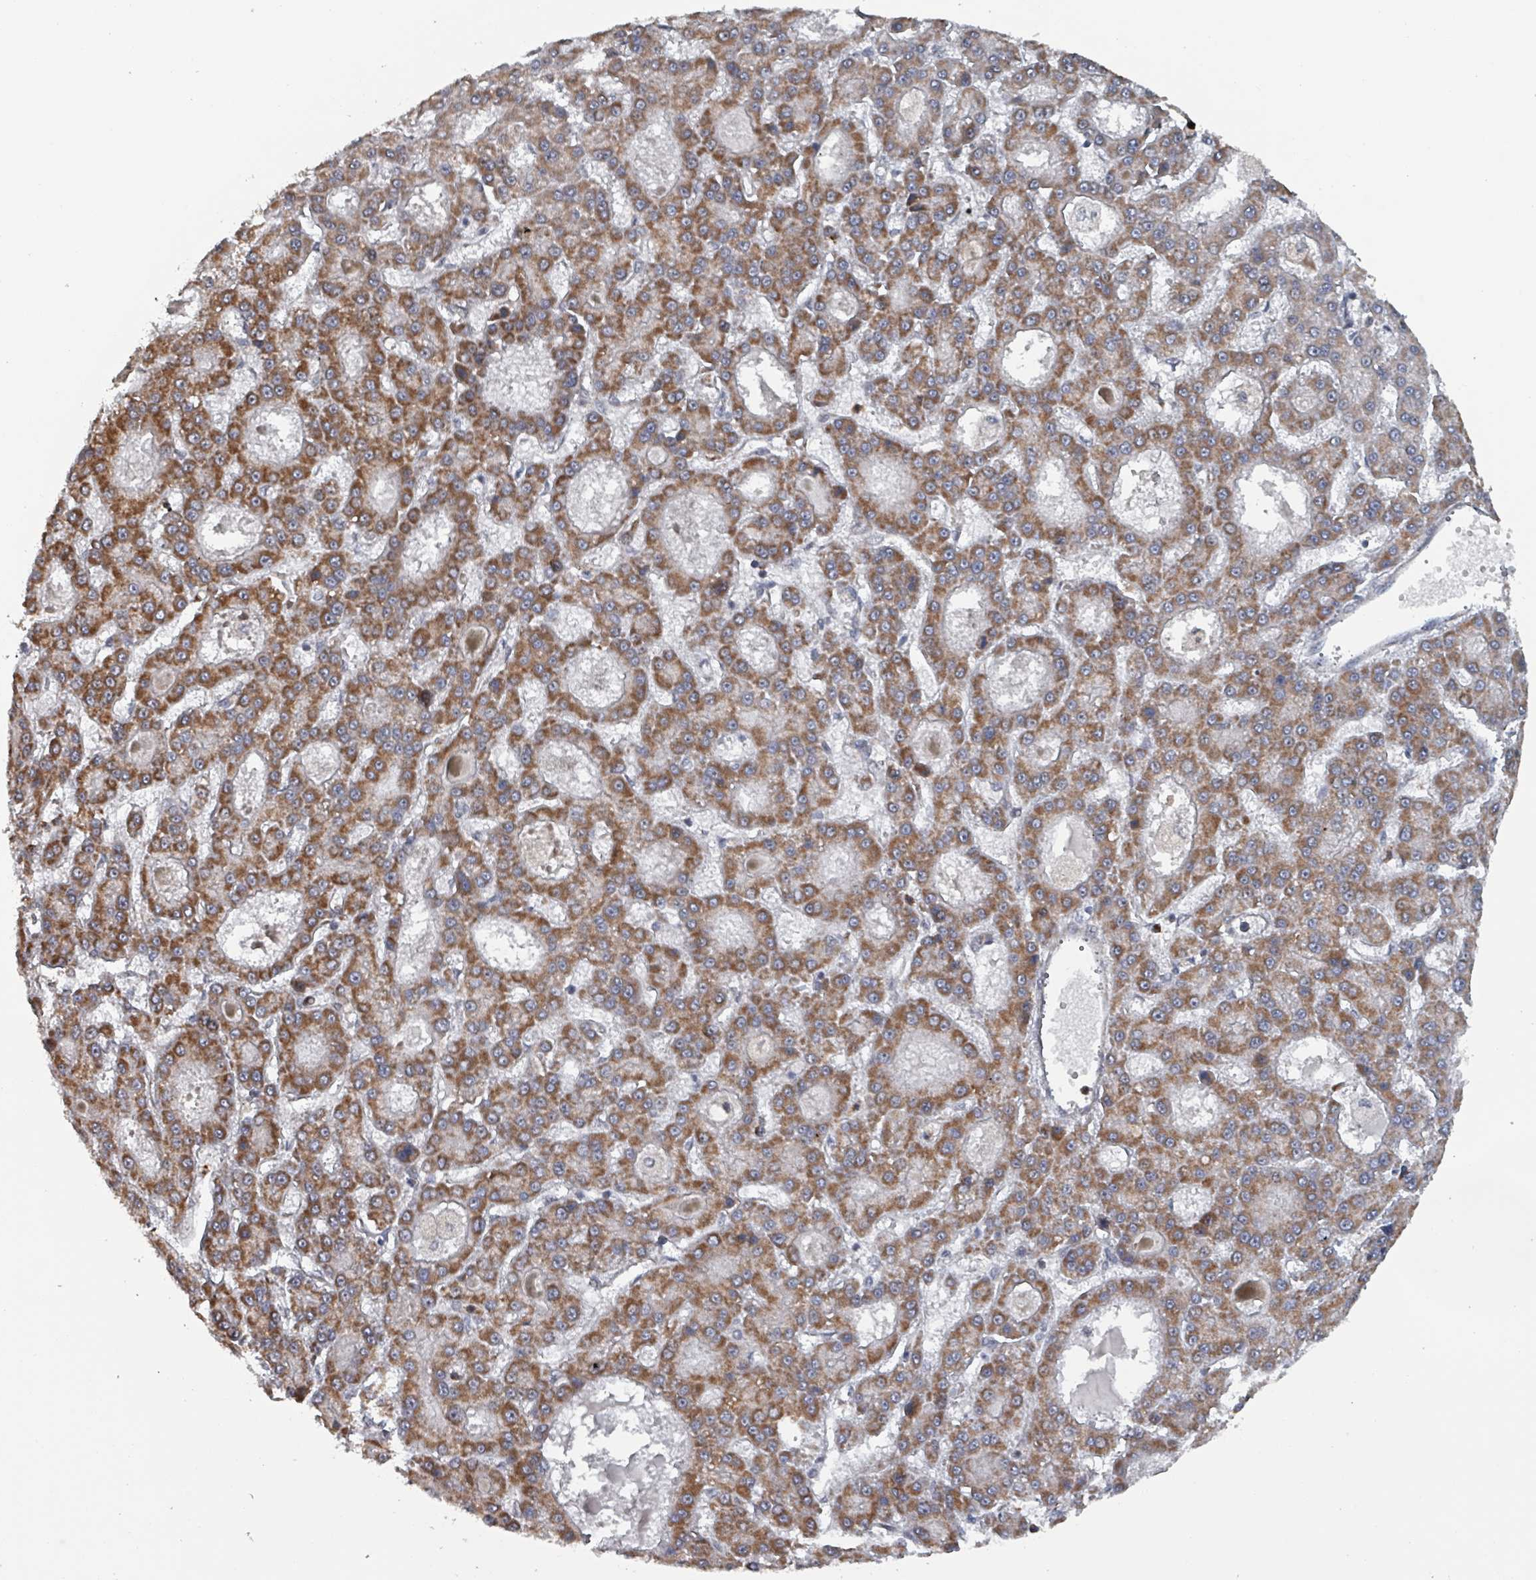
{"staining": {"intensity": "moderate", "quantity": ">75%", "location": "cytoplasmic/membranous"}, "tissue": "liver cancer", "cell_type": "Tumor cells", "image_type": "cancer", "snomed": [{"axis": "morphology", "description": "Carcinoma, Hepatocellular, NOS"}, {"axis": "topography", "description": "Liver"}], "caption": "A brown stain highlights moderate cytoplasmic/membranous expression of a protein in human liver cancer tumor cells.", "gene": "MRPL4", "patient": {"sex": "male", "age": 70}}